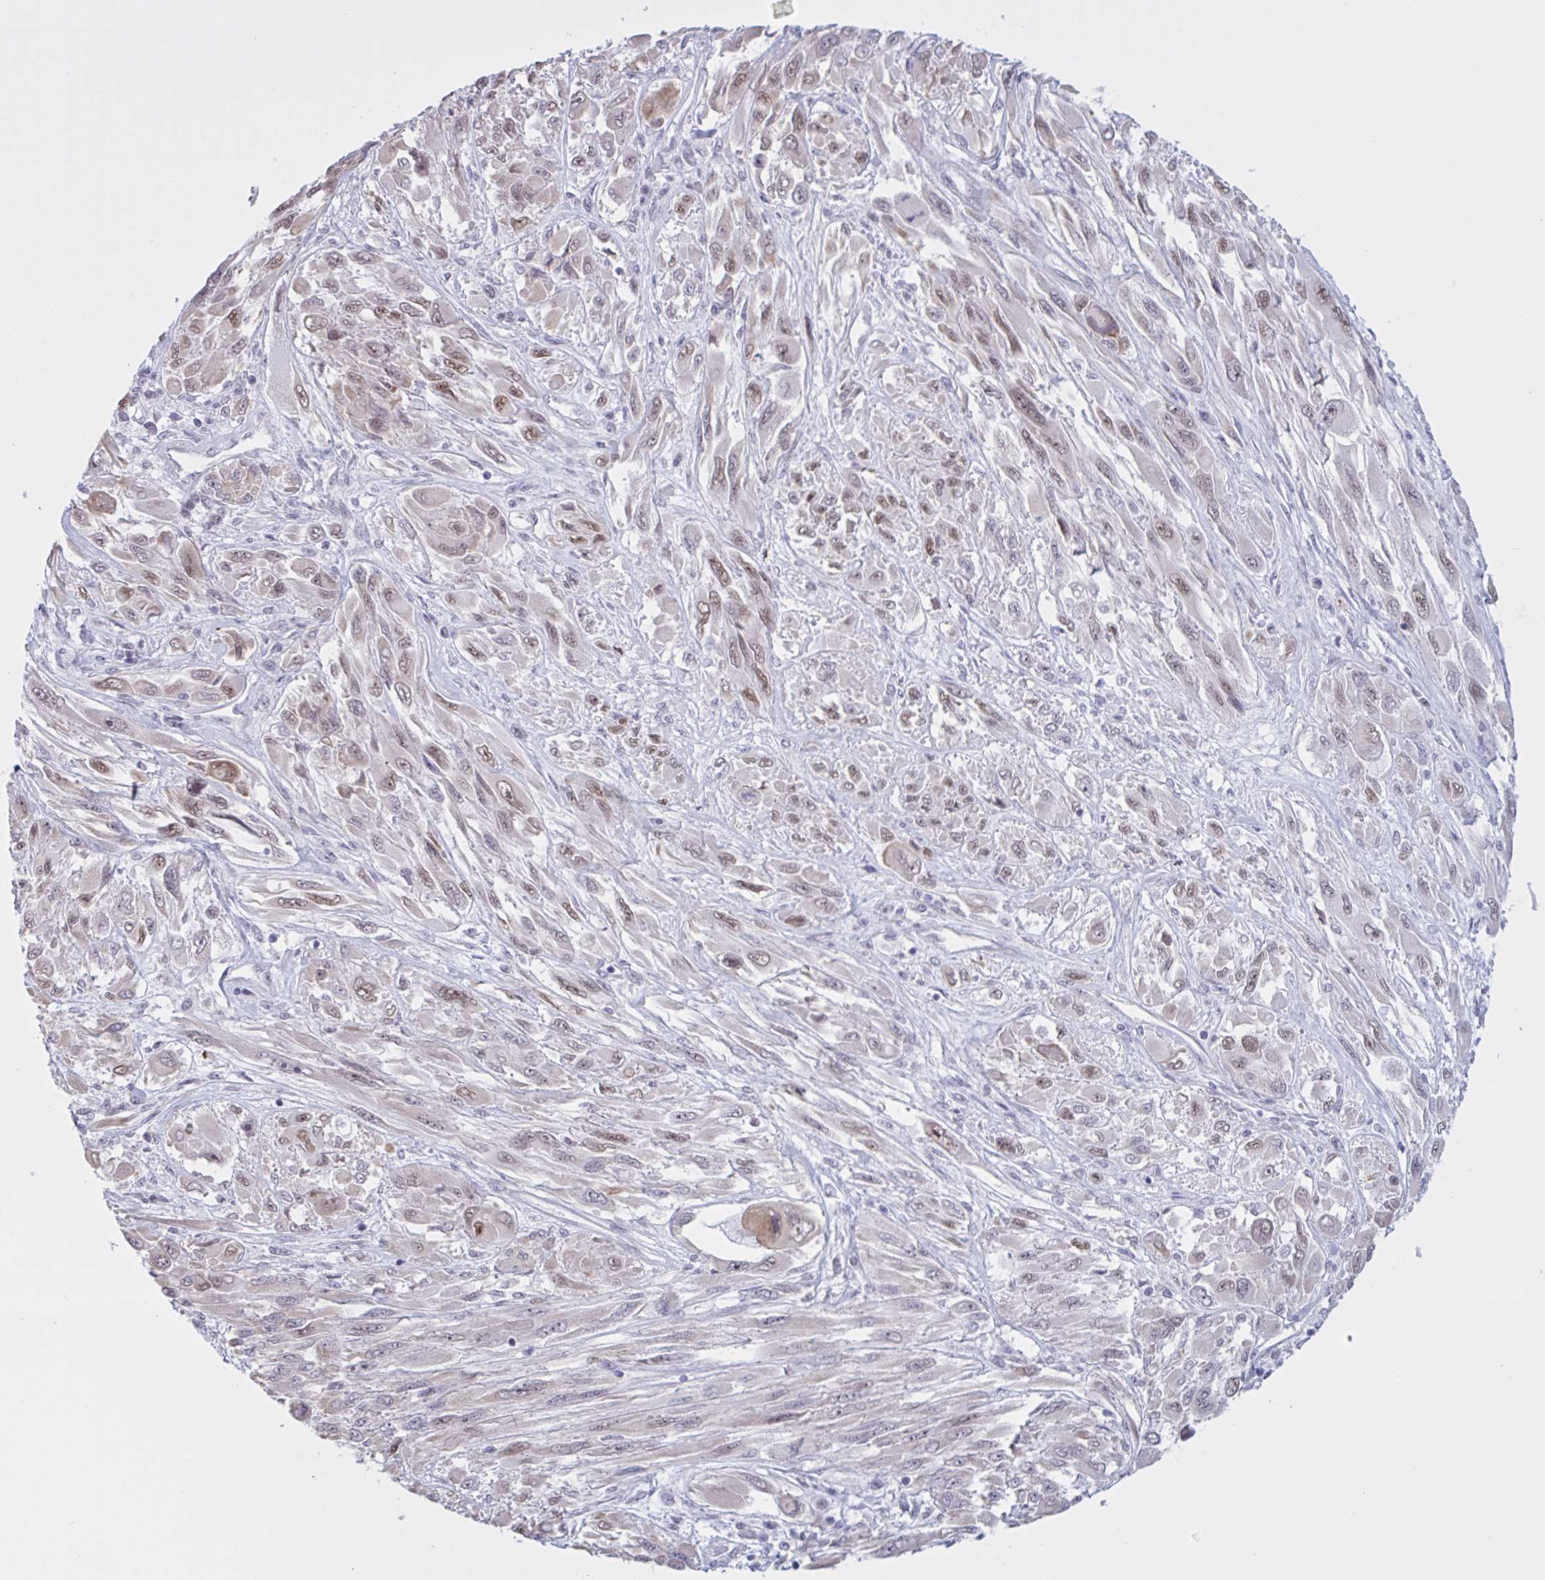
{"staining": {"intensity": "moderate", "quantity": ">75%", "location": "cytoplasmic/membranous"}, "tissue": "melanoma", "cell_type": "Tumor cells", "image_type": "cancer", "snomed": [{"axis": "morphology", "description": "Malignant melanoma, NOS"}, {"axis": "topography", "description": "Skin"}], "caption": "A brown stain highlights moderate cytoplasmic/membranous positivity of a protein in malignant melanoma tumor cells.", "gene": "PRMT6", "patient": {"sex": "female", "age": 91}}